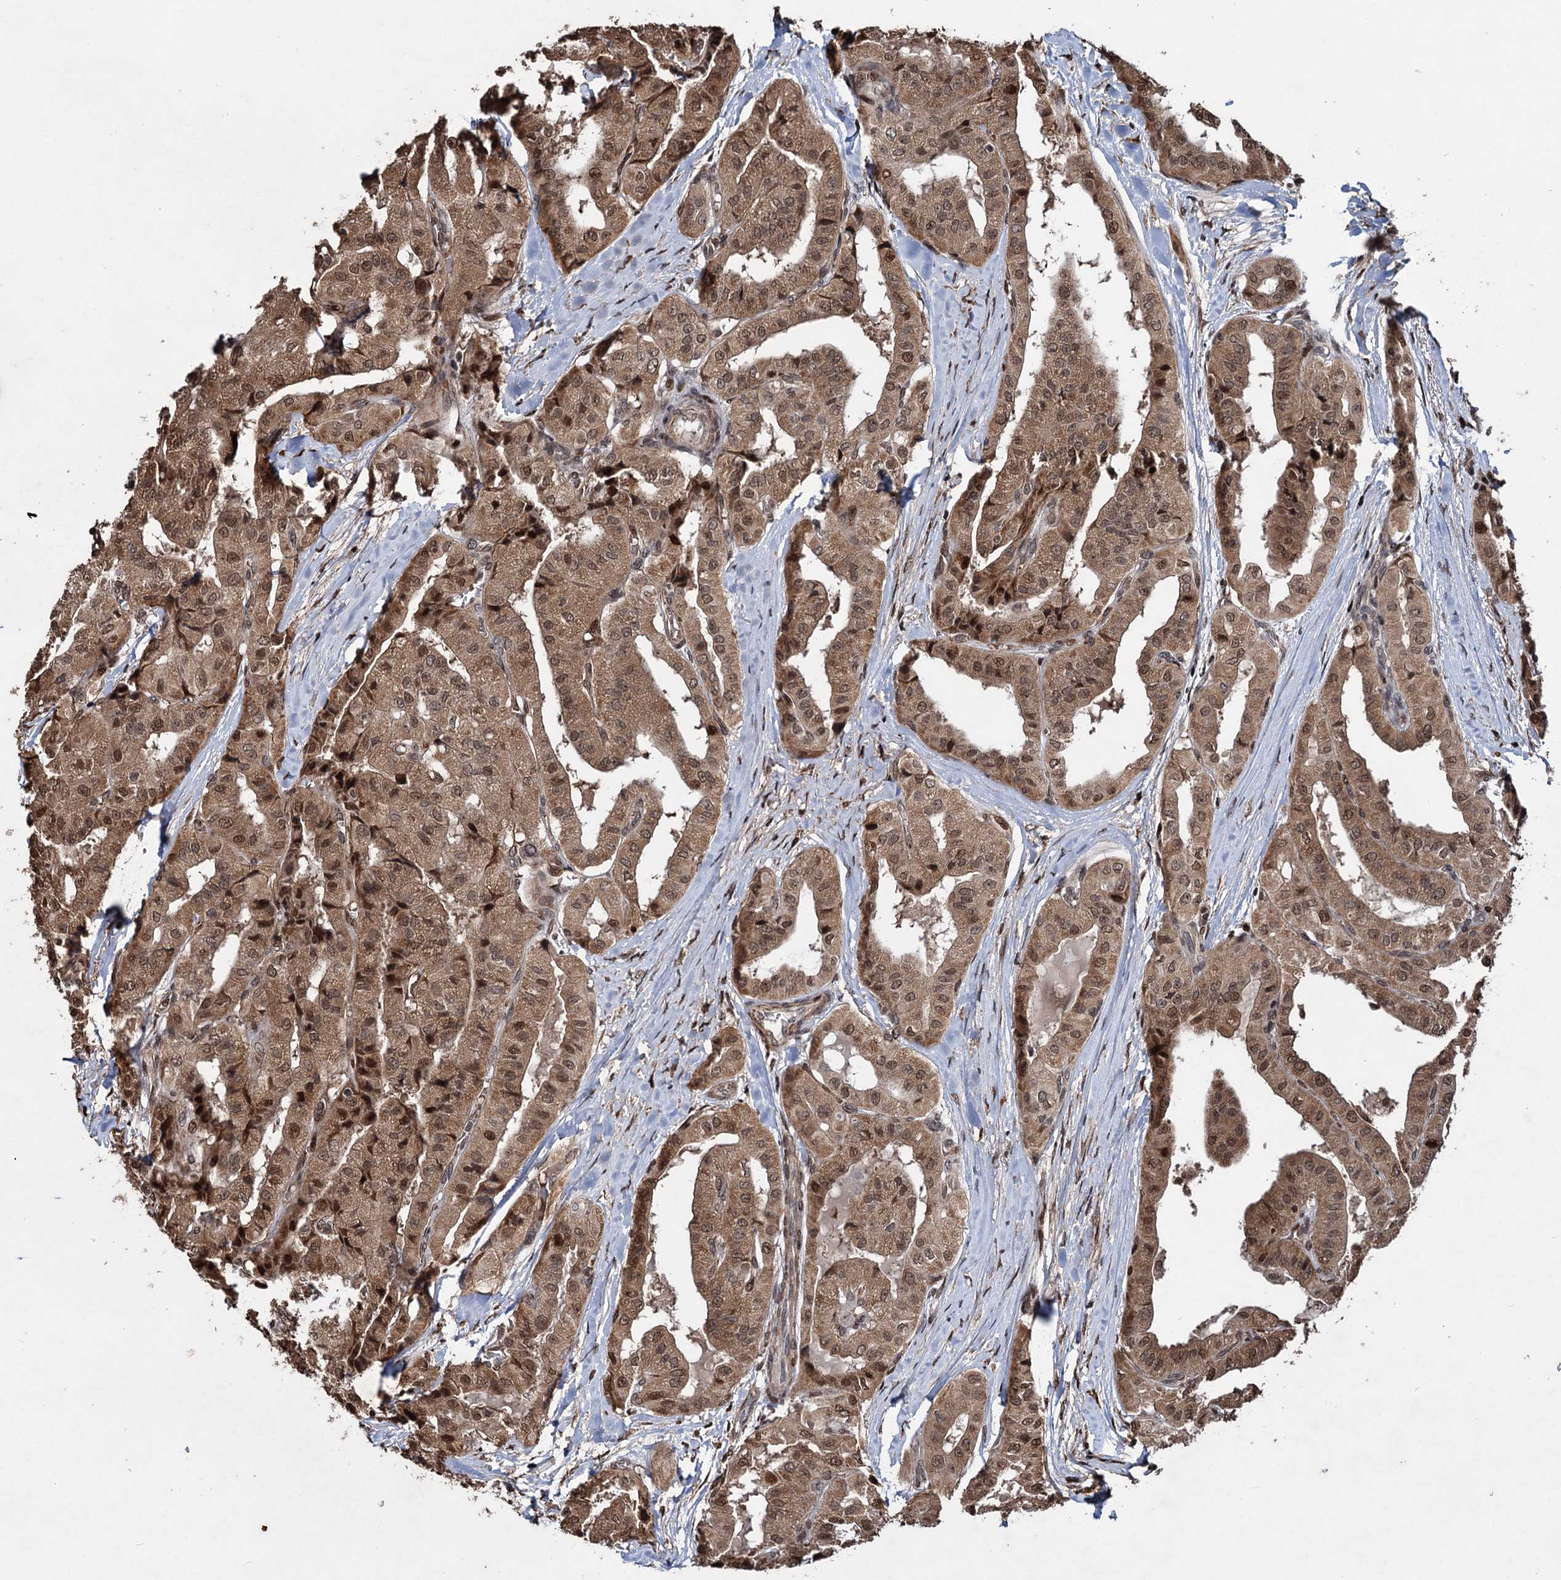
{"staining": {"intensity": "moderate", "quantity": ">75%", "location": "cytoplasmic/membranous,nuclear"}, "tissue": "thyroid cancer", "cell_type": "Tumor cells", "image_type": "cancer", "snomed": [{"axis": "morphology", "description": "Papillary adenocarcinoma, NOS"}, {"axis": "topography", "description": "Thyroid gland"}], "caption": "Immunohistochemical staining of papillary adenocarcinoma (thyroid) displays moderate cytoplasmic/membranous and nuclear protein positivity in approximately >75% of tumor cells.", "gene": "EYA4", "patient": {"sex": "female", "age": 59}}